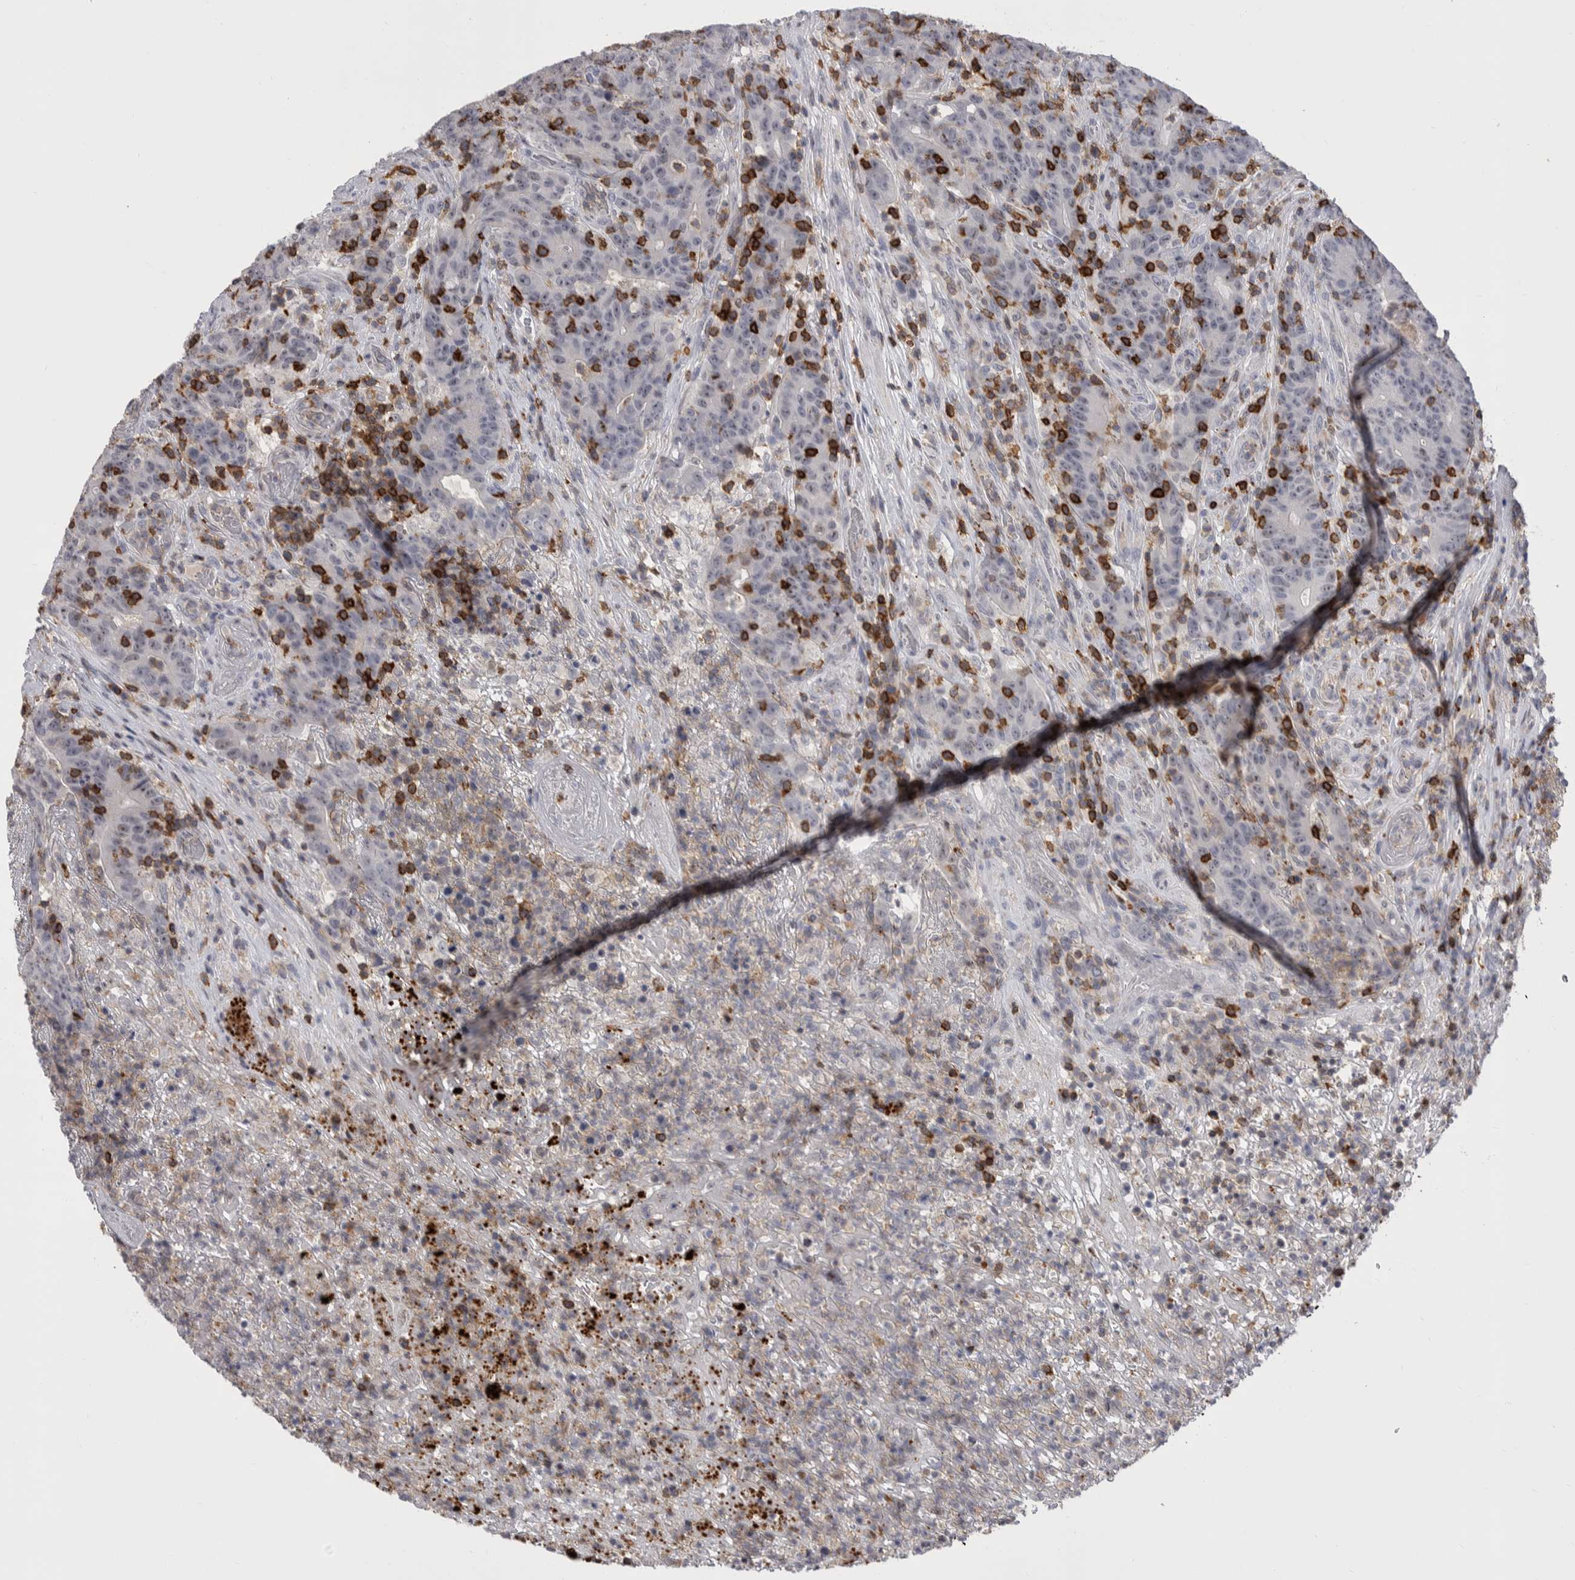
{"staining": {"intensity": "negative", "quantity": "none", "location": "none"}, "tissue": "colorectal cancer", "cell_type": "Tumor cells", "image_type": "cancer", "snomed": [{"axis": "morphology", "description": "Normal tissue, NOS"}, {"axis": "morphology", "description": "Adenocarcinoma, NOS"}, {"axis": "topography", "description": "Colon"}], "caption": "High power microscopy histopathology image of an IHC image of colorectal cancer, revealing no significant expression in tumor cells. (DAB (3,3'-diaminobenzidine) IHC, high magnification).", "gene": "CEP295NL", "patient": {"sex": "female", "age": 75}}